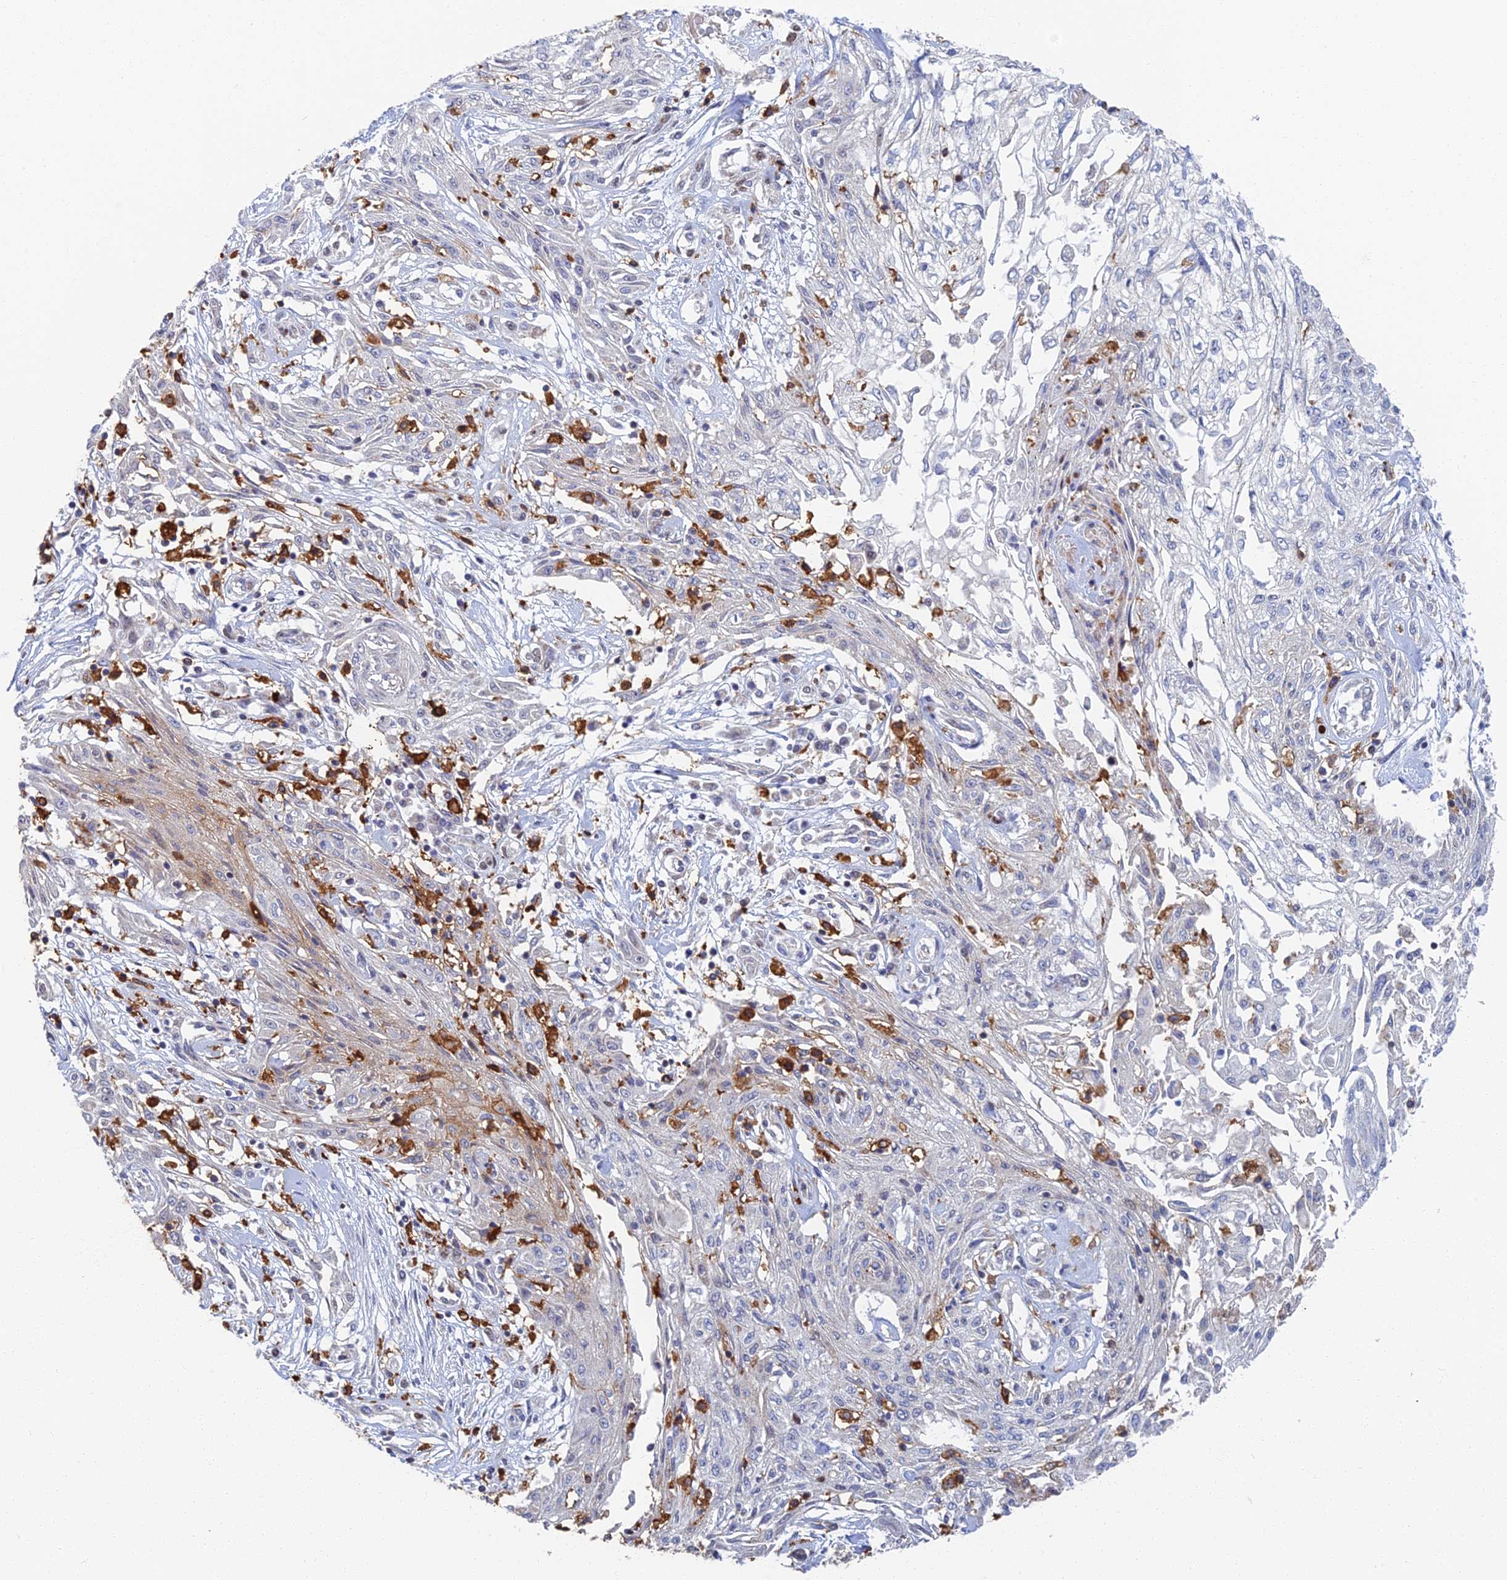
{"staining": {"intensity": "negative", "quantity": "none", "location": "none"}, "tissue": "skin cancer", "cell_type": "Tumor cells", "image_type": "cancer", "snomed": [{"axis": "morphology", "description": "Squamous cell carcinoma, NOS"}, {"axis": "morphology", "description": "Squamous cell carcinoma, metastatic, NOS"}, {"axis": "topography", "description": "Skin"}, {"axis": "topography", "description": "Lymph node"}], "caption": "This image is of skin cancer stained with immunohistochemistry to label a protein in brown with the nuclei are counter-stained blue. There is no staining in tumor cells.", "gene": "GPATCH1", "patient": {"sex": "male", "age": 75}}